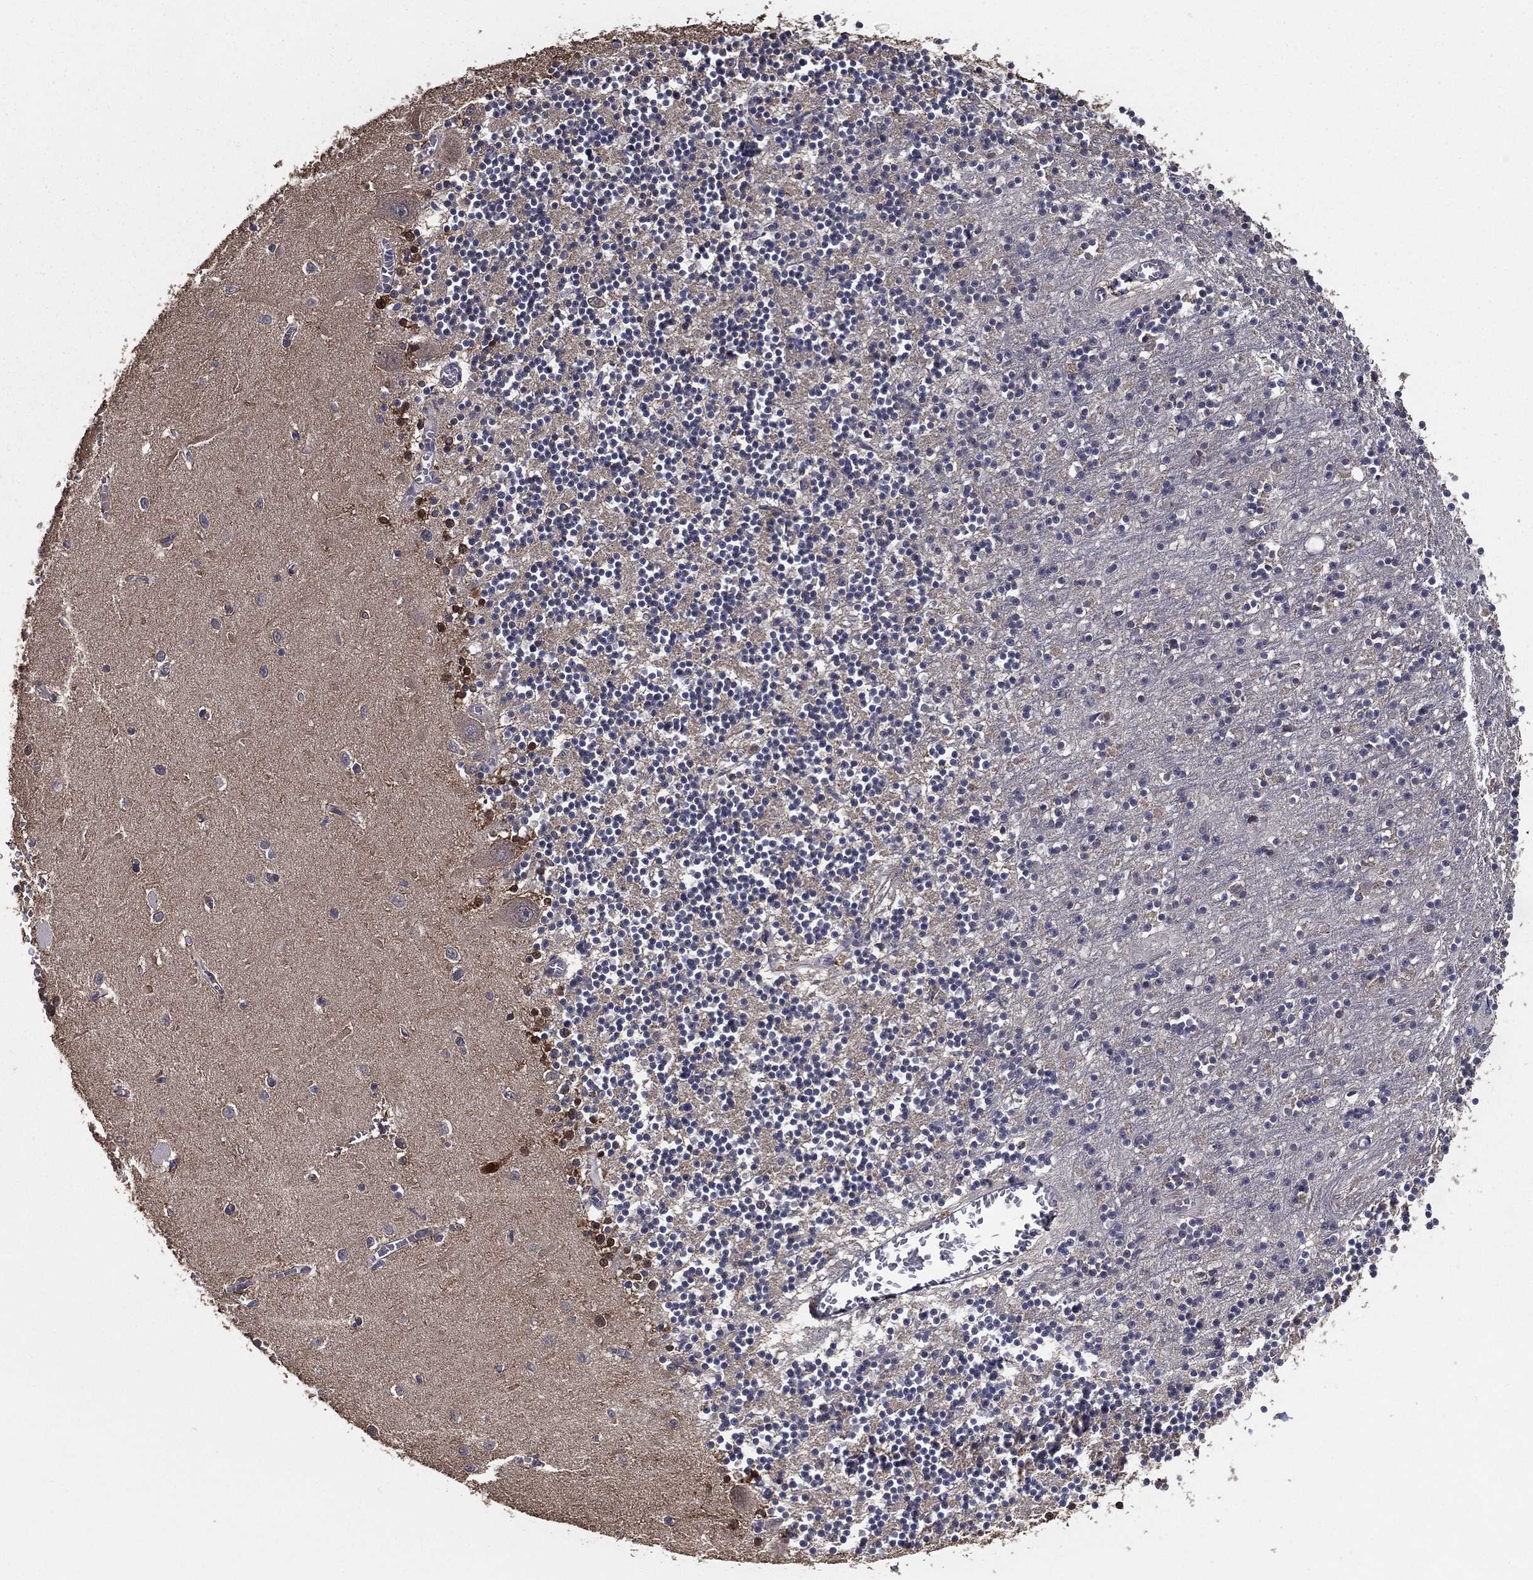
{"staining": {"intensity": "negative", "quantity": "none", "location": "none"}, "tissue": "cerebellum", "cell_type": "Cells in granular layer", "image_type": "normal", "snomed": [{"axis": "morphology", "description": "Normal tissue, NOS"}, {"axis": "topography", "description": "Cerebellum"}], "caption": "Image shows no significant protein staining in cells in granular layer of normal cerebellum.", "gene": "PCNT", "patient": {"sex": "female", "age": 64}}